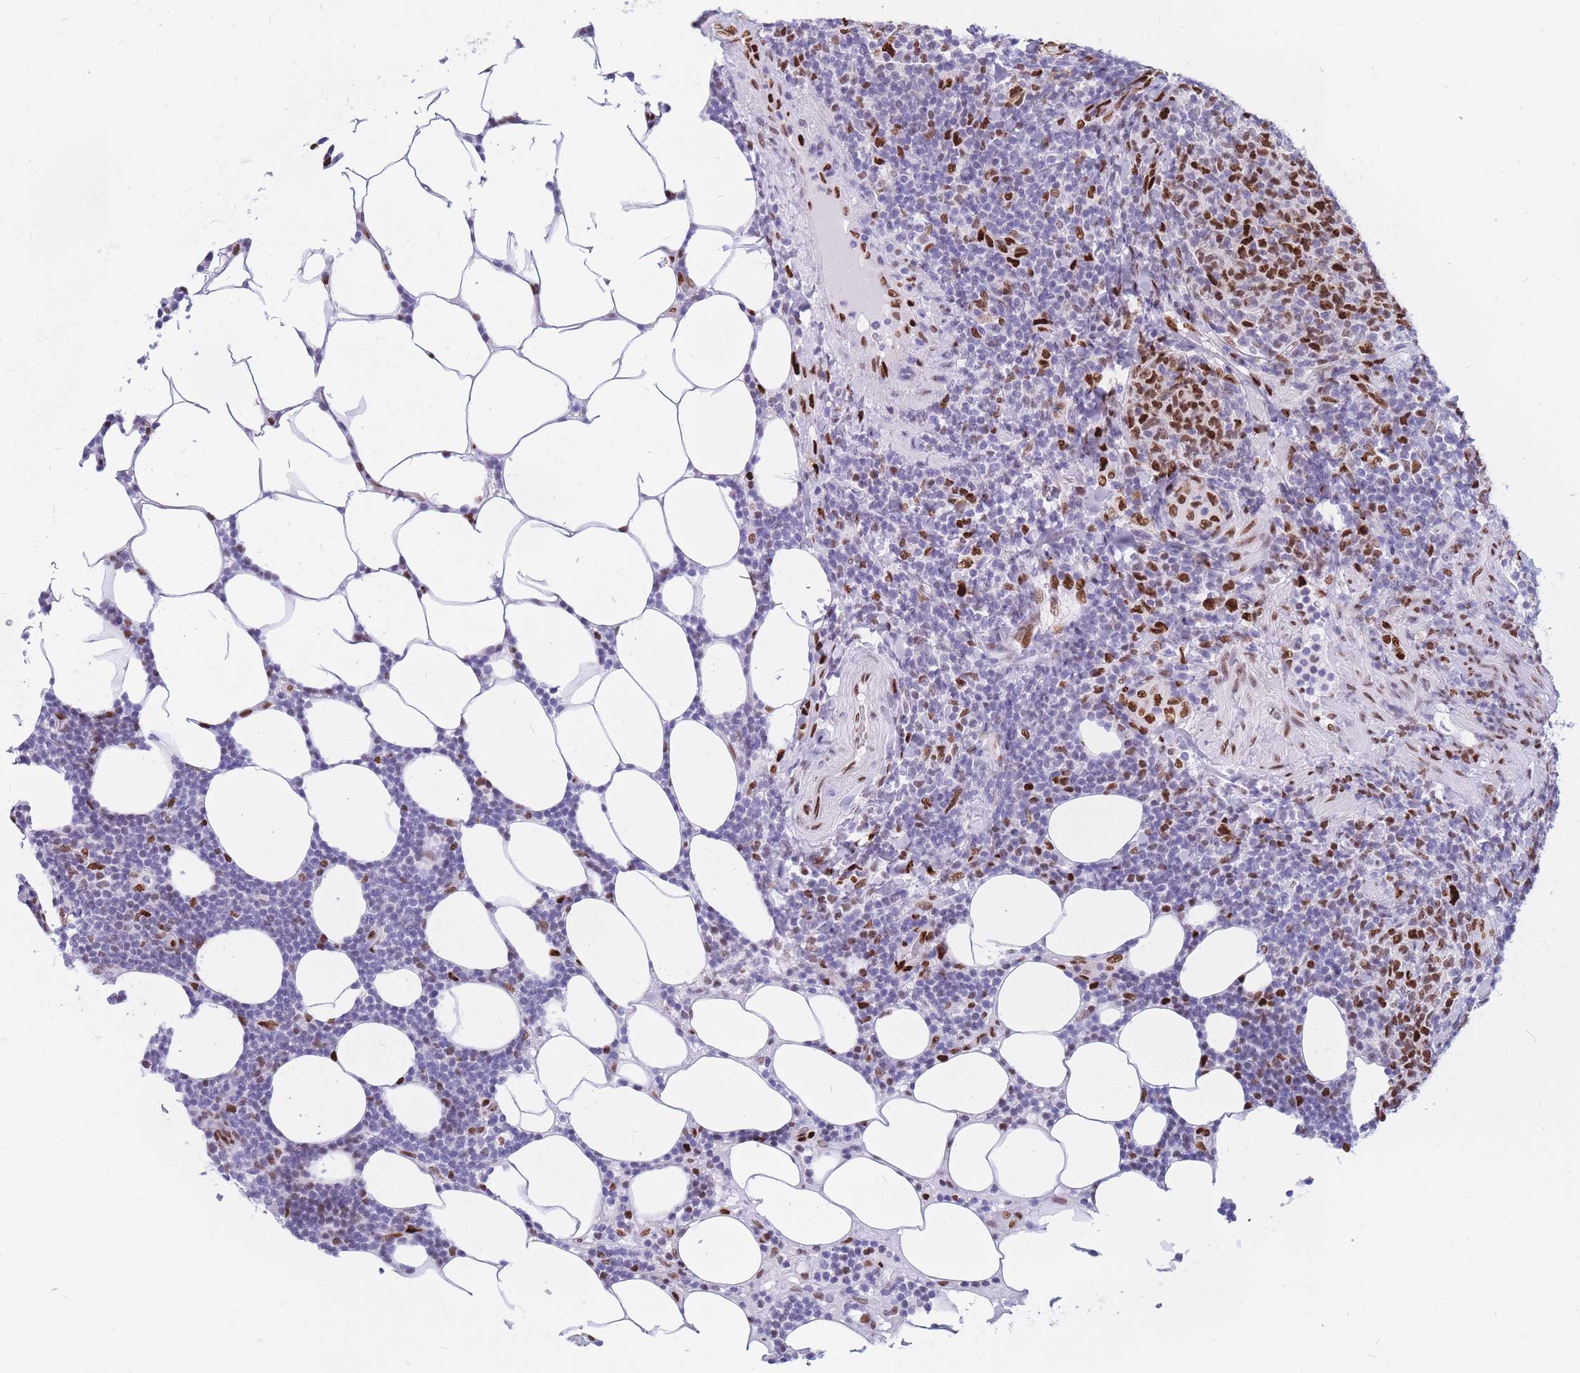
{"staining": {"intensity": "negative", "quantity": "none", "location": "none"}, "tissue": "lymphoma", "cell_type": "Tumor cells", "image_type": "cancer", "snomed": [{"axis": "morphology", "description": "Malignant lymphoma, non-Hodgkin's type, Low grade"}, {"axis": "topography", "description": "Lymph node"}], "caption": "Immunohistochemistry of lymphoma exhibits no staining in tumor cells.", "gene": "NASP", "patient": {"sex": "male", "age": 66}}